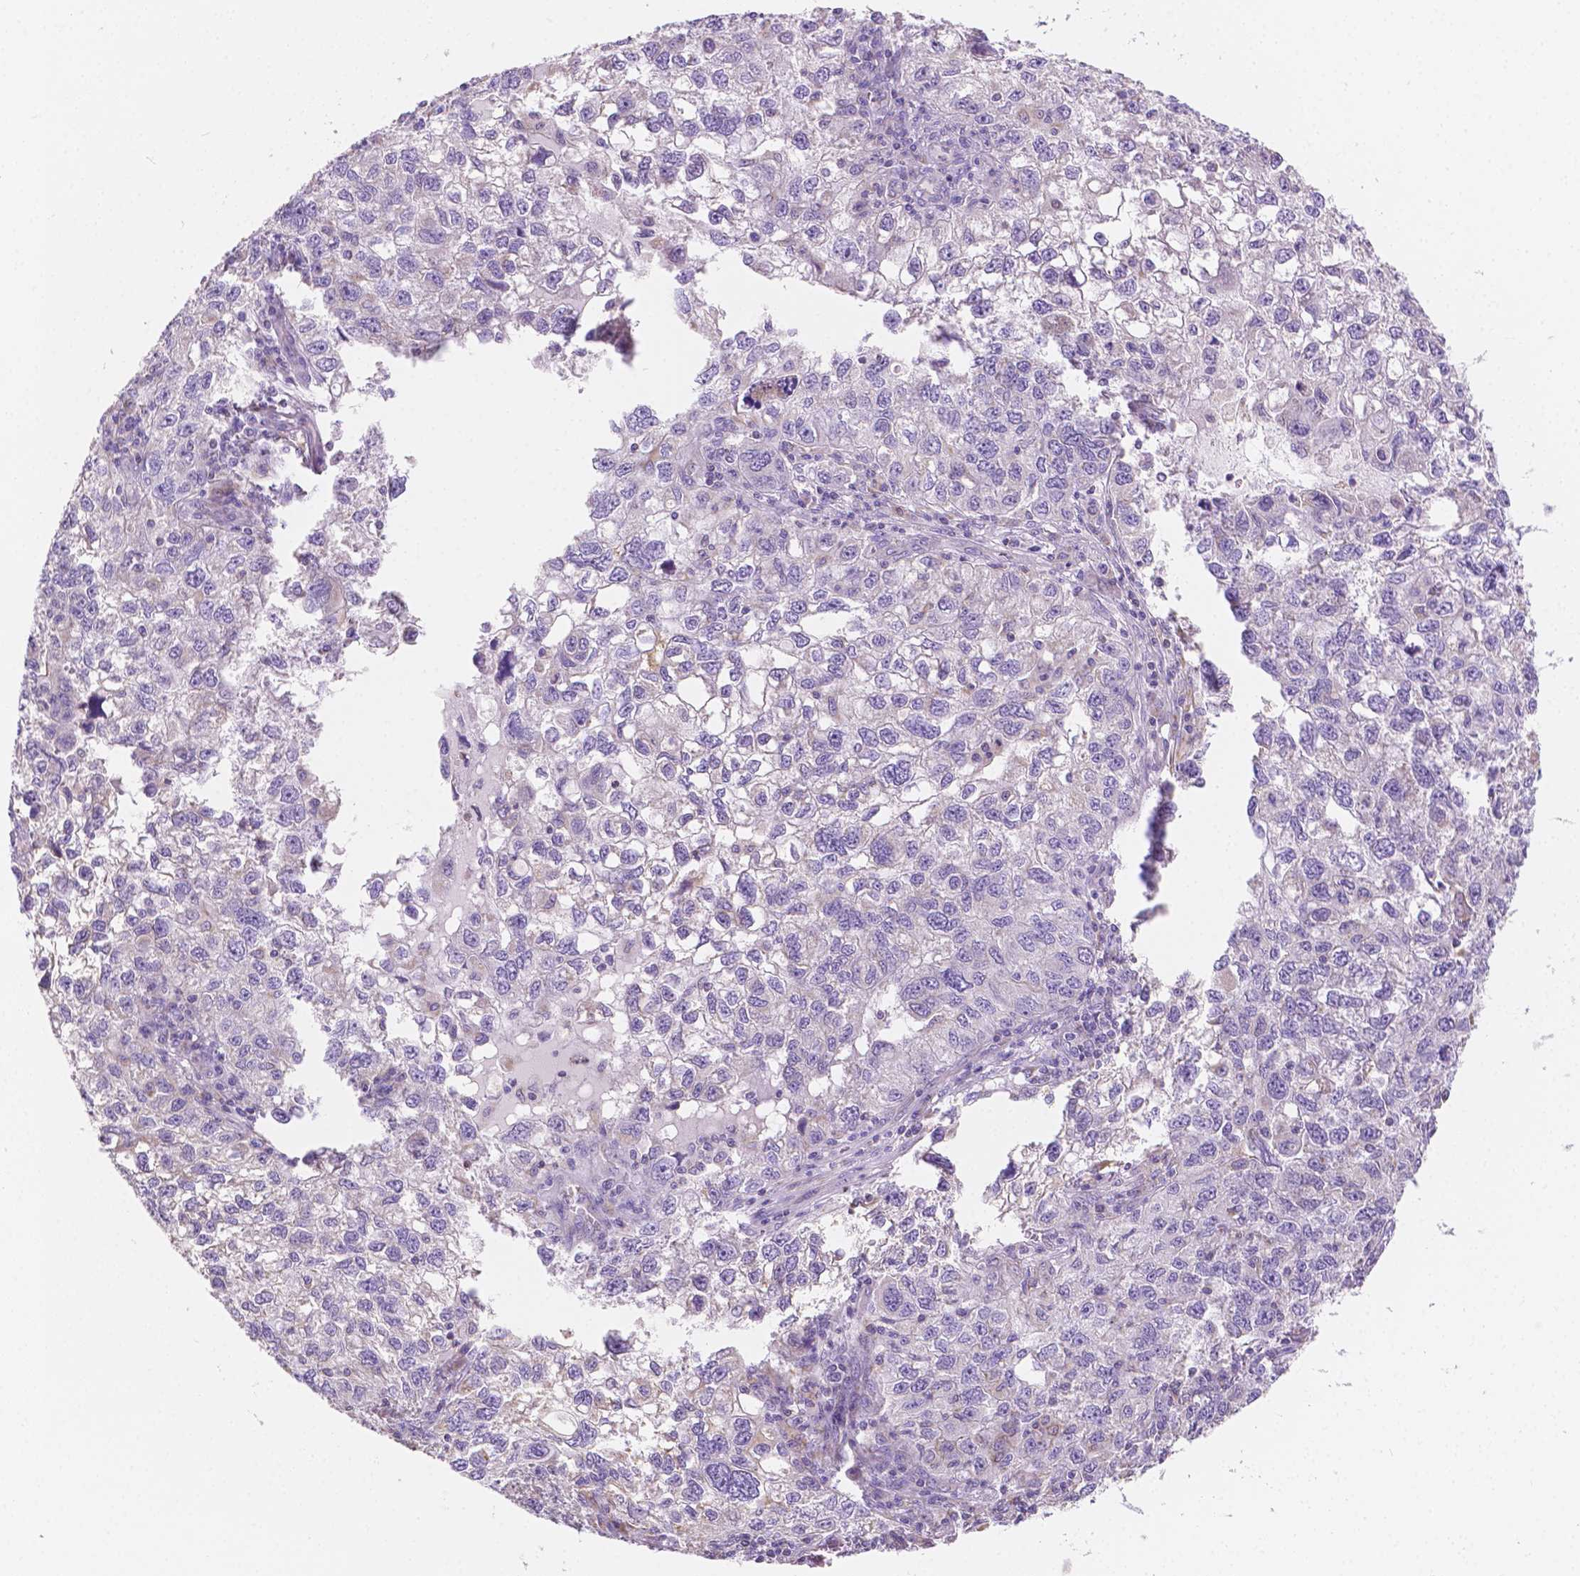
{"staining": {"intensity": "negative", "quantity": "none", "location": "none"}, "tissue": "cervical cancer", "cell_type": "Tumor cells", "image_type": "cancer", "snomed": [{"axis": "morphology", "description": "Squamous cell carcinoma, NOS"}, {"axis": "topography", "description": "Cervix"}], "caption": "Immunohistochemical staining of human cervical squamous cell carcinoma reveals no significant positivity in tumor cells.", "gene": "TMEM130", "patient": {"sex": "female", "age": 55}}